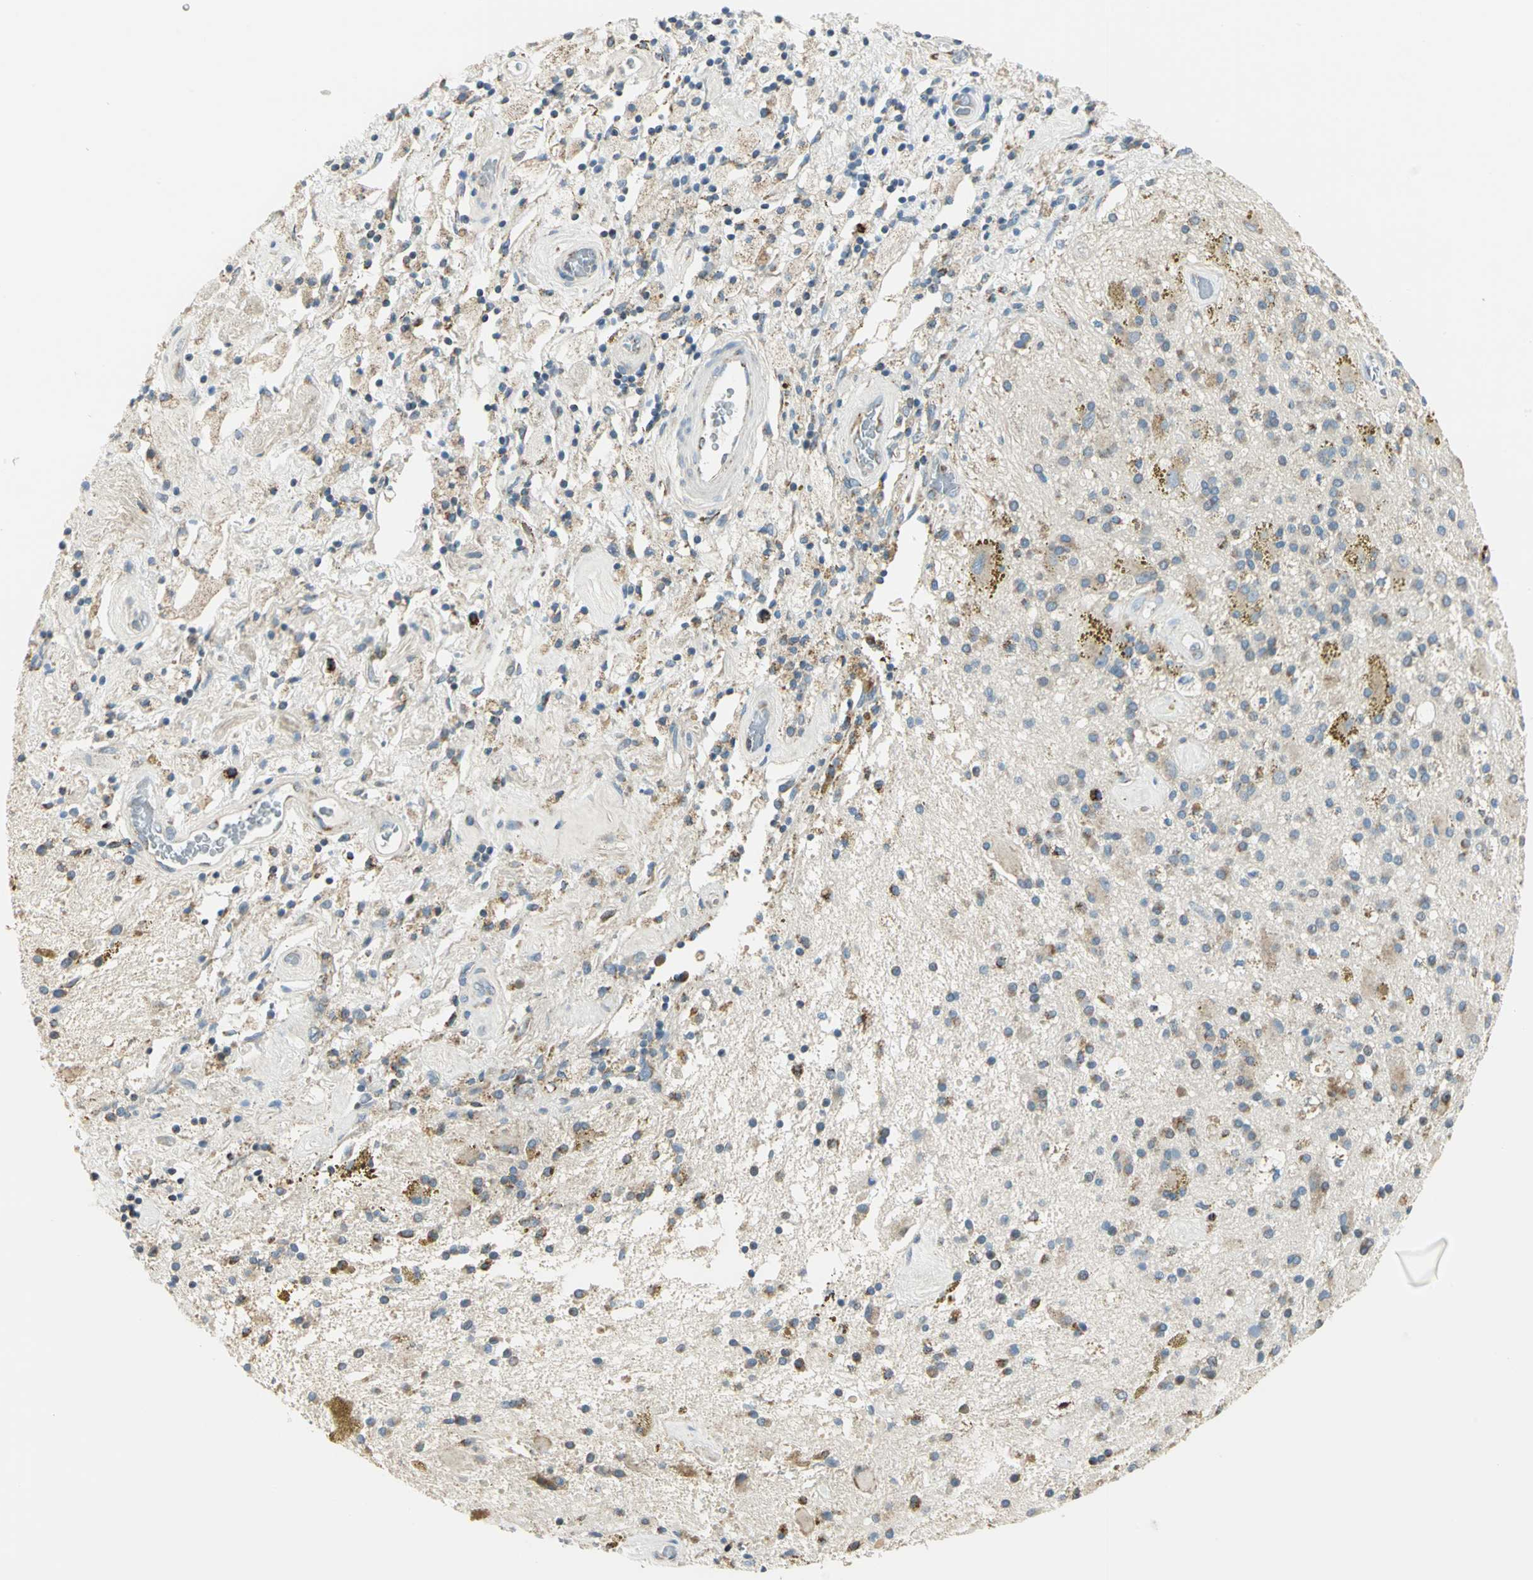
{"staining": {"intensity": "moderate", "quantity": "25%-75%", "location": "cytoplasmic/membranous"}, "tissue": "glioma", "cell_type": "Tumor cells", "image_type": "cancer", "snomed": [{"axis": "morphology", "description": "Glioma, malignant, Low grade"}, {"axis": "topography", "description": "Brain"}], "caption": "Malignant glioma (low-grade) stained with a brown dye shows moderate cytoplasmic/membranous positive expression in about 25%-75% of tumor cells.", "gene": "ACADM", "patient": {"sex": "male", "age": 58}}